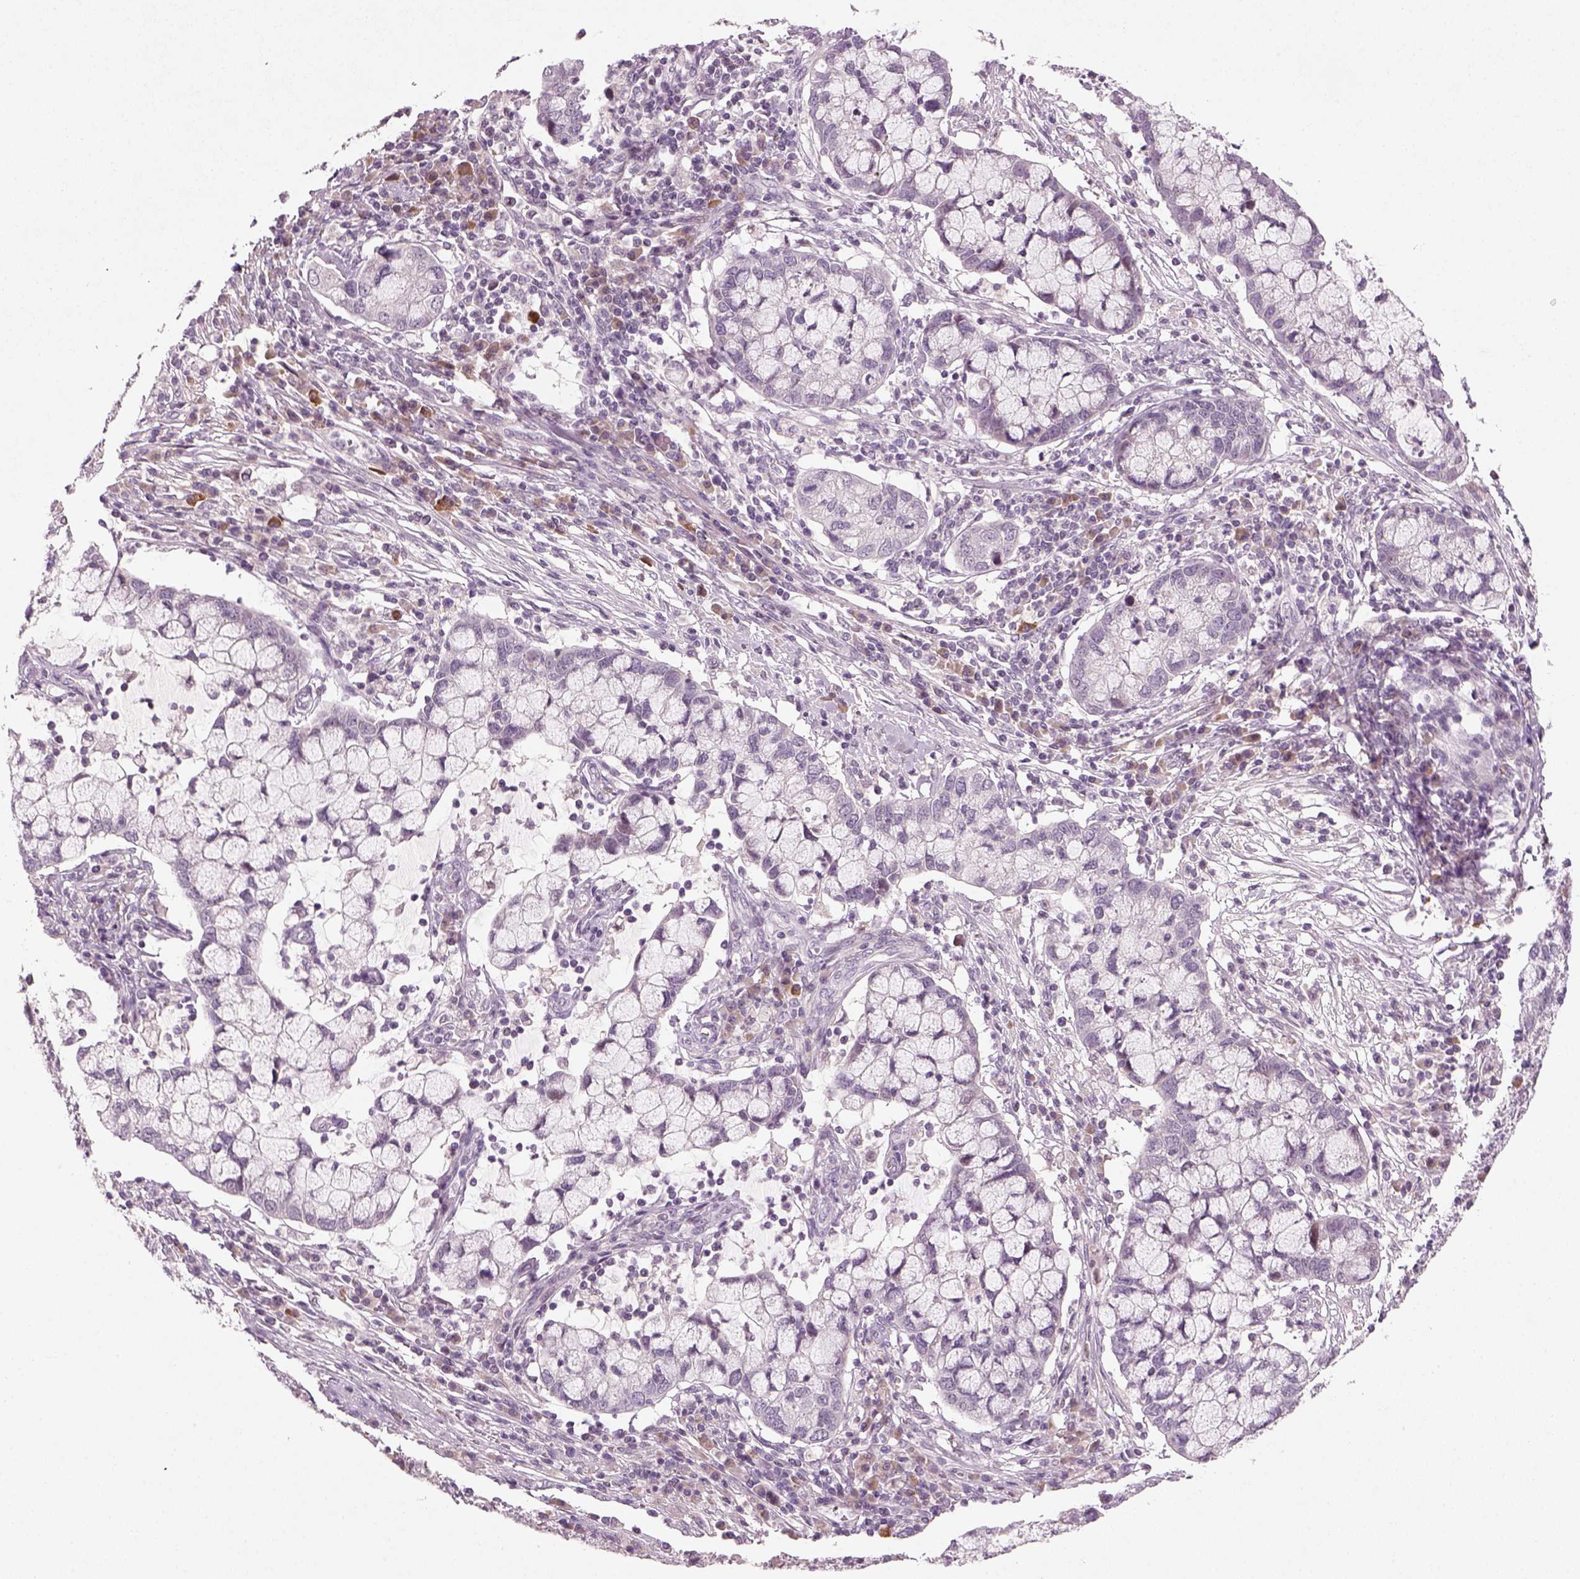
{"staining": {"intensity": "negative", "quantity": "none", "location": "none"}, "tissue": "cervical cancer", "cell_type": "Tumor cells", "image_type": "cancer", "snomed": [{"axis": "morphology", "description": "Adenocarcinoma, NOS"}, {"axis": "topography", "description": "Cervix"}], "caption": "Tumor cells show no significant expression in adenocarcinoma (cervical).", "gene": "PENK", "patient": {"sex": "female", "age": 40}}